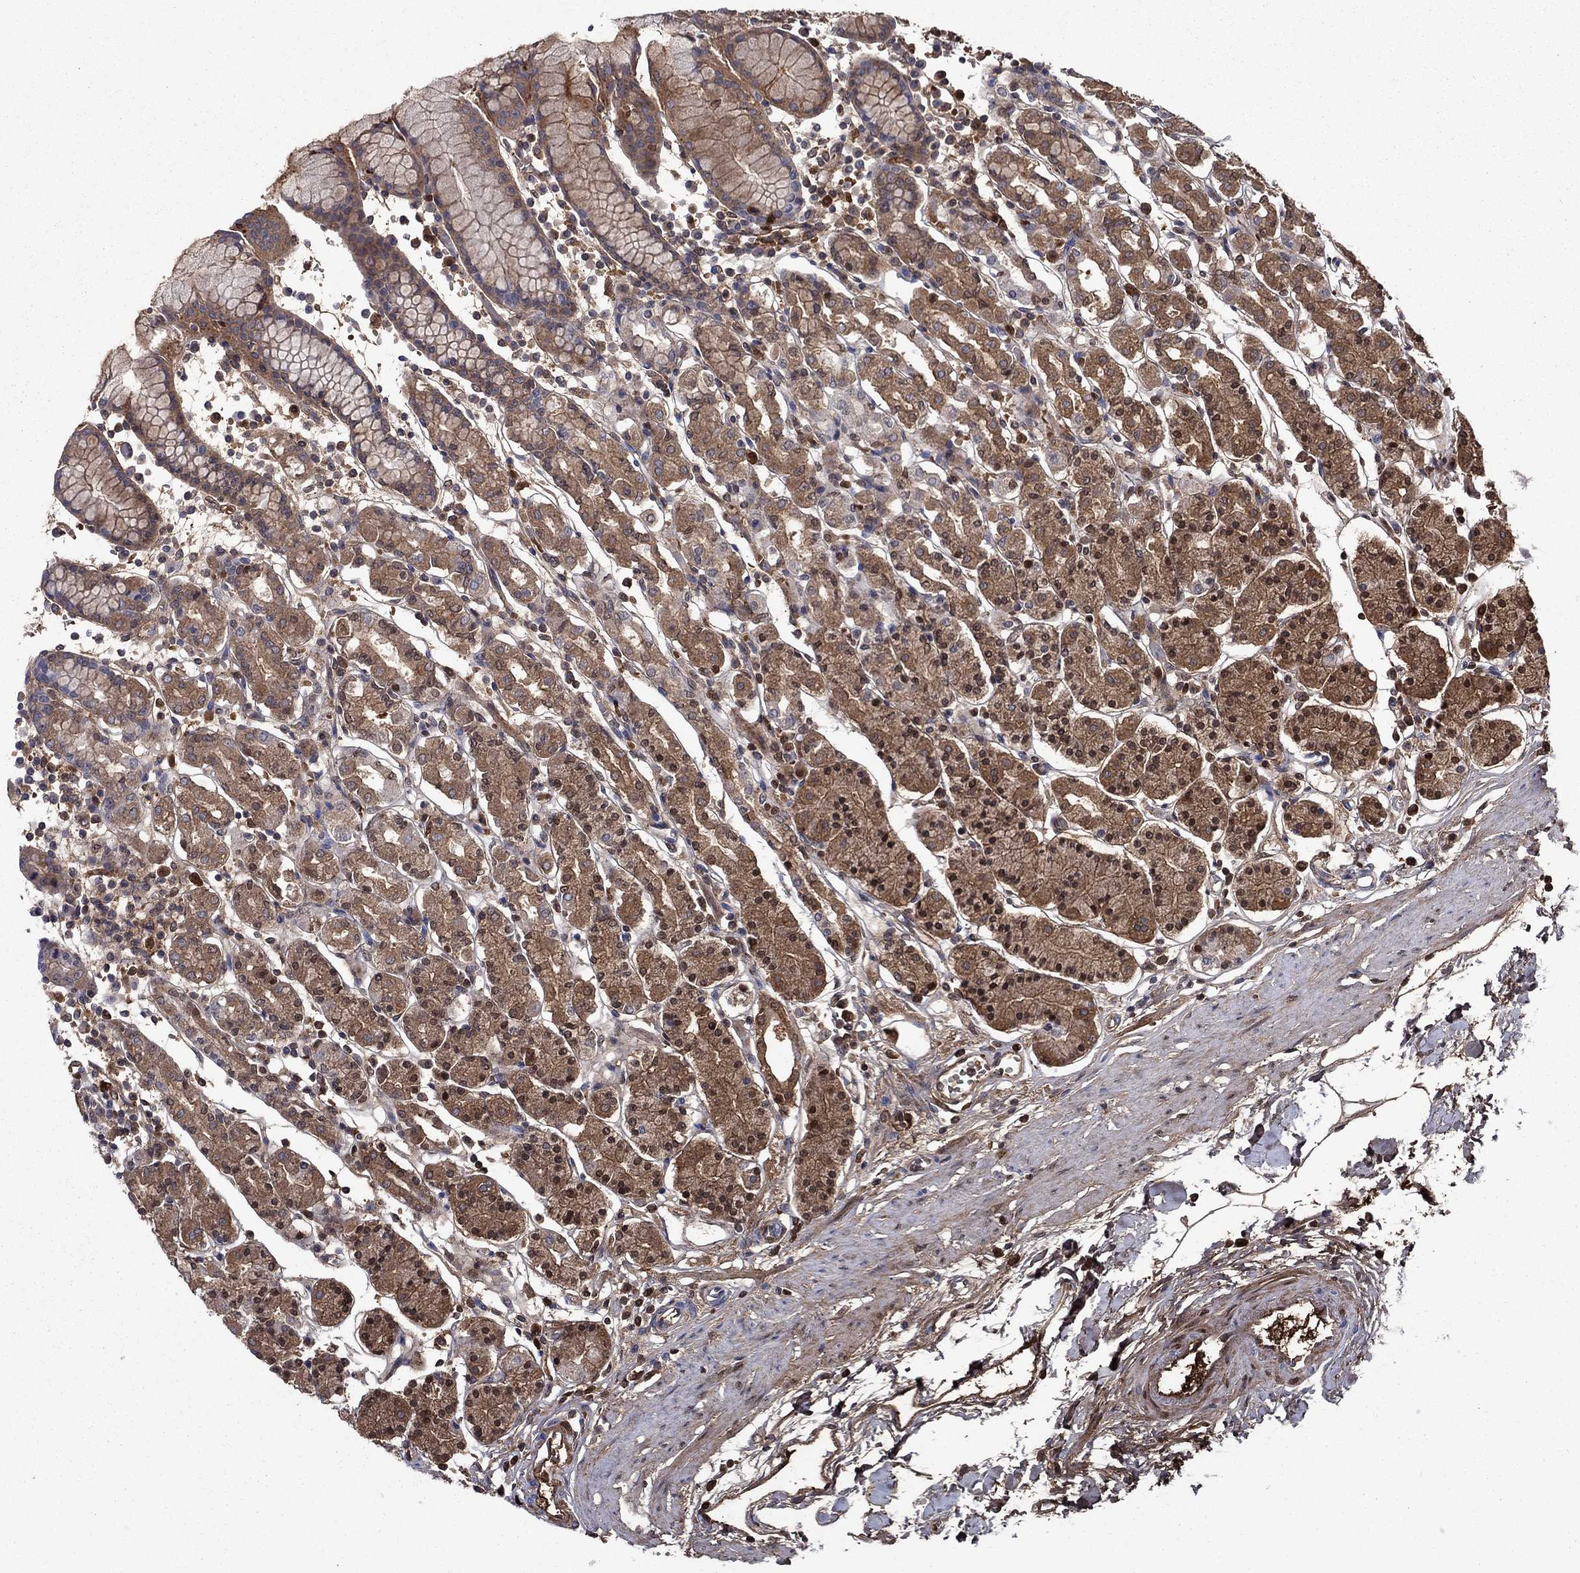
{"staining": {"intensity": "moderate", "quantity": "25%-75%", "location": "cytoplasmic/membranous,nuclear"}, "tissue": "stomach", "cell_type": "Glandular cells", "image_type": "normal", "snomed": [{"axis": "morphology", "description": "Normal tissue, NOS"}, {"axis": "topography", "description": "Stomach, upper"}, {"axis": "topography", "description": "Stomach"}], "caption": "Brown immunohistochemical staining in benign stomach demonstrates moderate cytoplasmic/membranous,nuclear positivity in approximately 25%-75% of glandular cells. (Brightfield microscopy of DAB IHC at high magnification).", "gene": "HPX", "patient": {"sex": "male", "age": 62}}